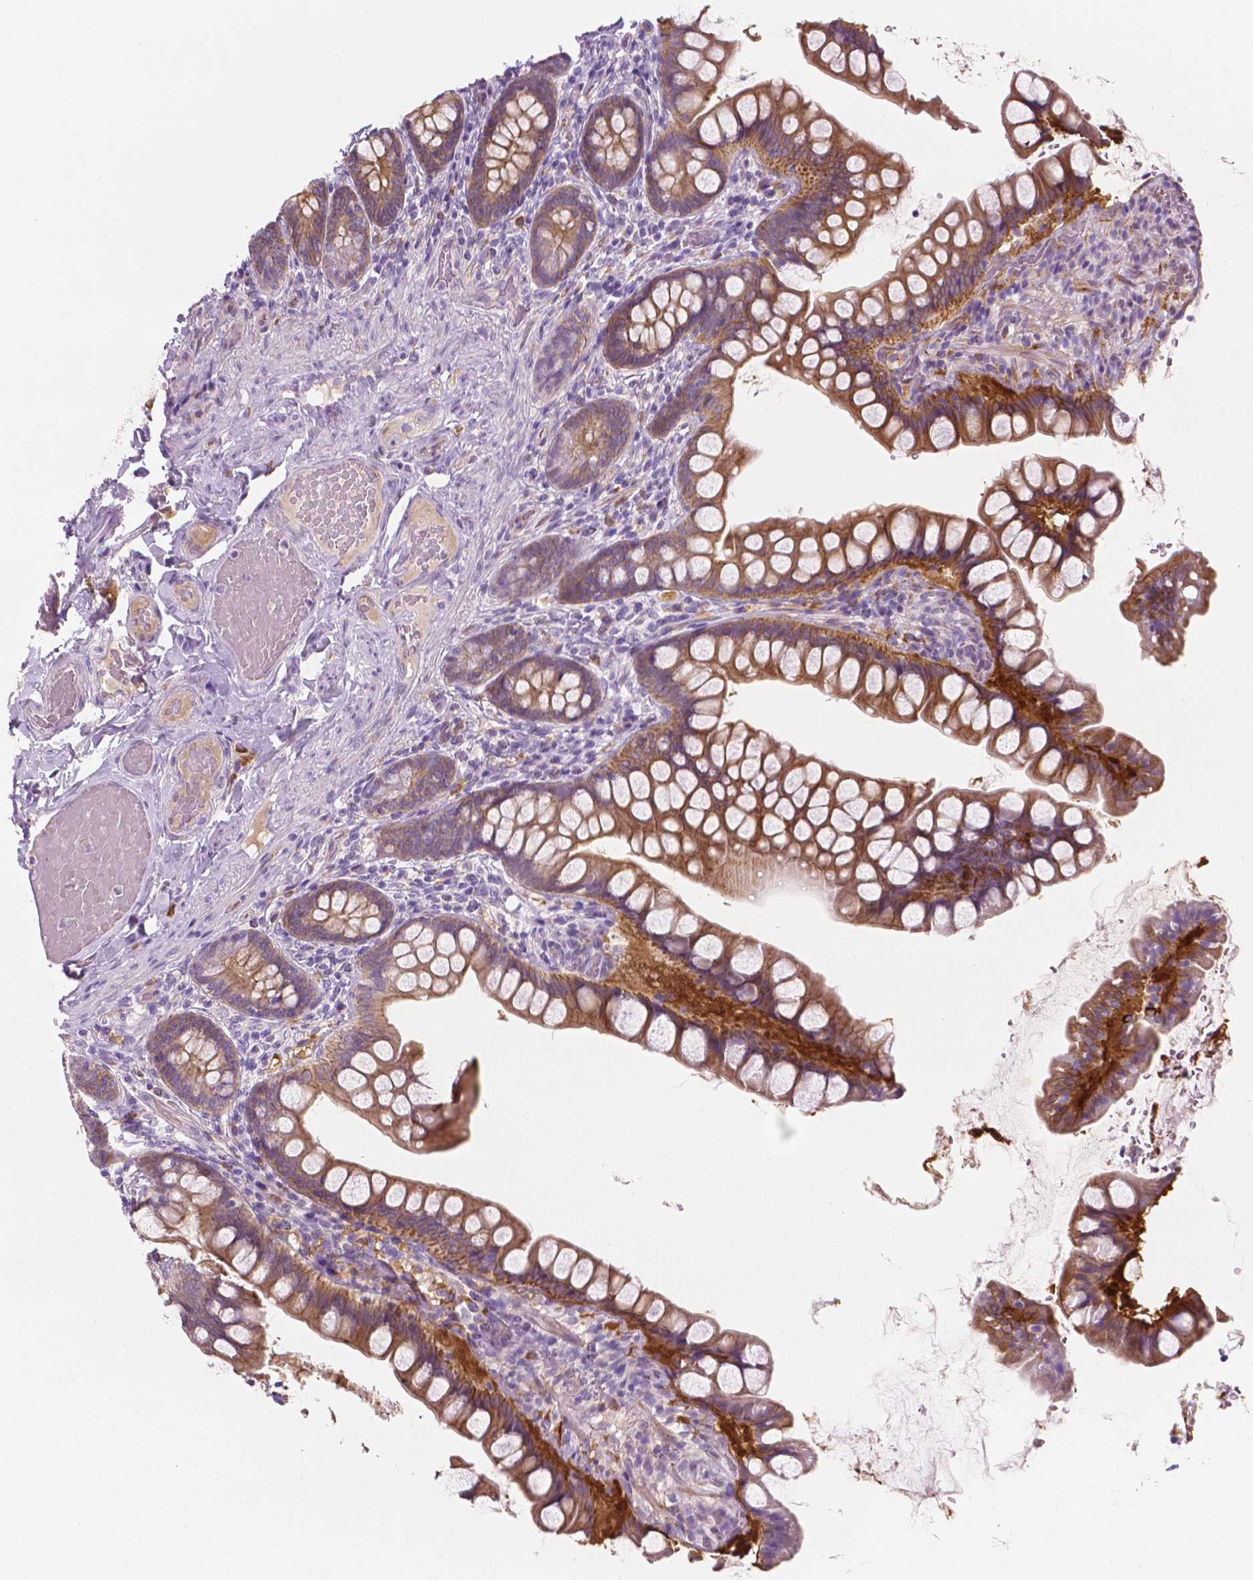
{"staining": {"intensity": "moderate", "quantity": "25%-75%", "location": "cytoplasmic/membranous"}, "tissue": "small intestine", "cell_type": "Glandular cells", "image_type": "normal", "snomed": [{"axis": "morphology", "description": "Normal tissue, NOS"}, {"axis": "topography", "description": "Small intestine"}], "caption": "IHC staining of benign small intestine, which reveals medium levels of moderate cytoplasmic/membranous positivity in about 25%-75% of glandular cells indicating moderate cytoplasmic/membranous protein expression. The staining was performed using DAB (brown) for protein detection and nuclei were counterstained in hematoxylin (blue).", "gene": "EPPK1", "patient": {"sex": "male", "age": 70}}